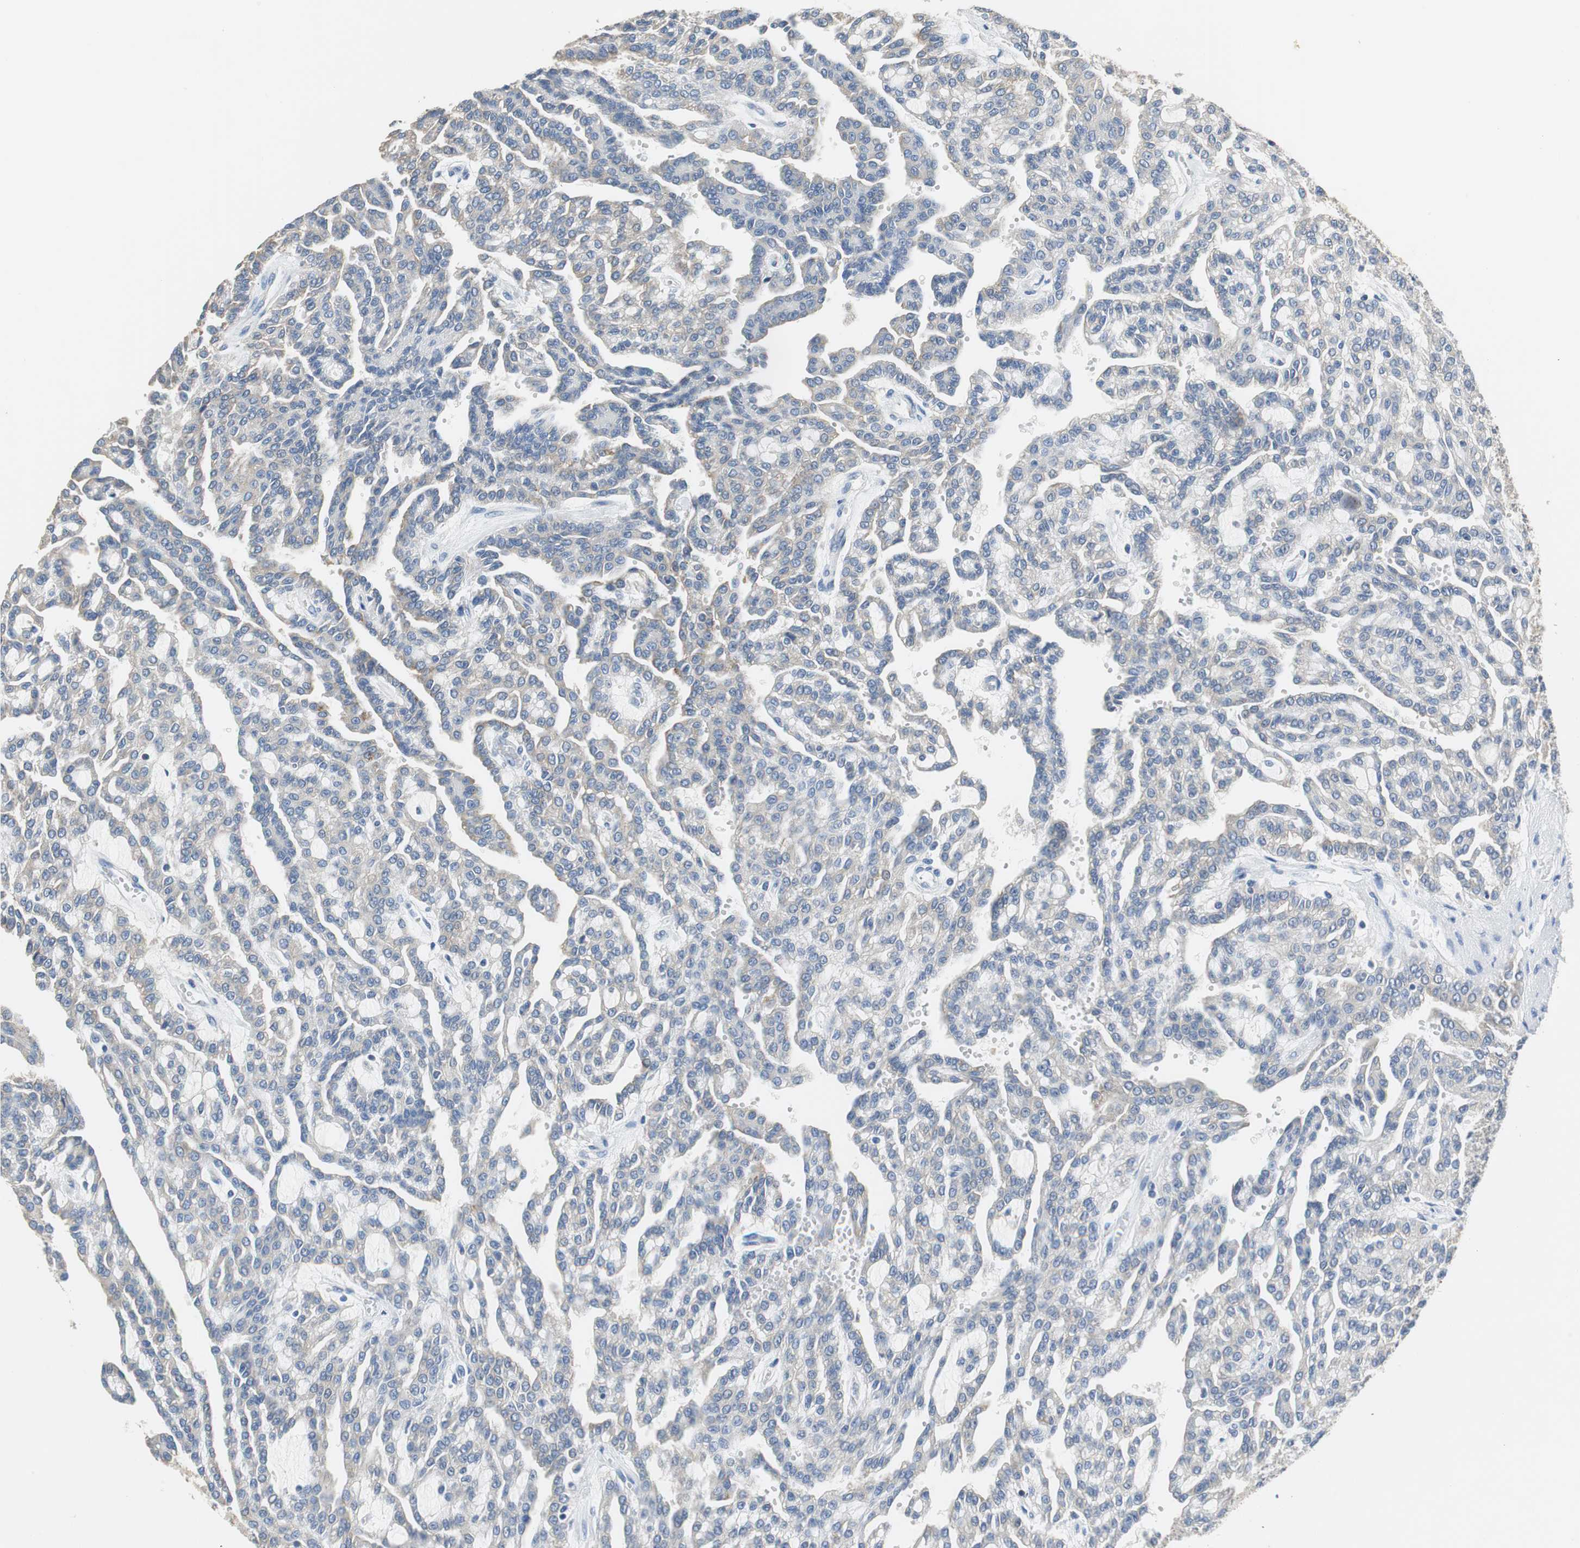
{"staining": {"intensity": "weak", "quantity": "<25%", "location": "cytoplasmic/membranous"}, "tissue": "renal cancer", "cell_type": "Tumor cells", "image_type": "cancer", "snomed": [{"axis": "morphology", "description": "Adenocarcinoma, NOS"}, {"axis": "topography", "description": "Kidney"}], "caption": "DAB immunohistochemical staining of adenocarcinoma (renal) demonstrates no significant expression in tumor cells.", "gene": "PRKCA", "patient": {"sex": "male", "age": 63}}